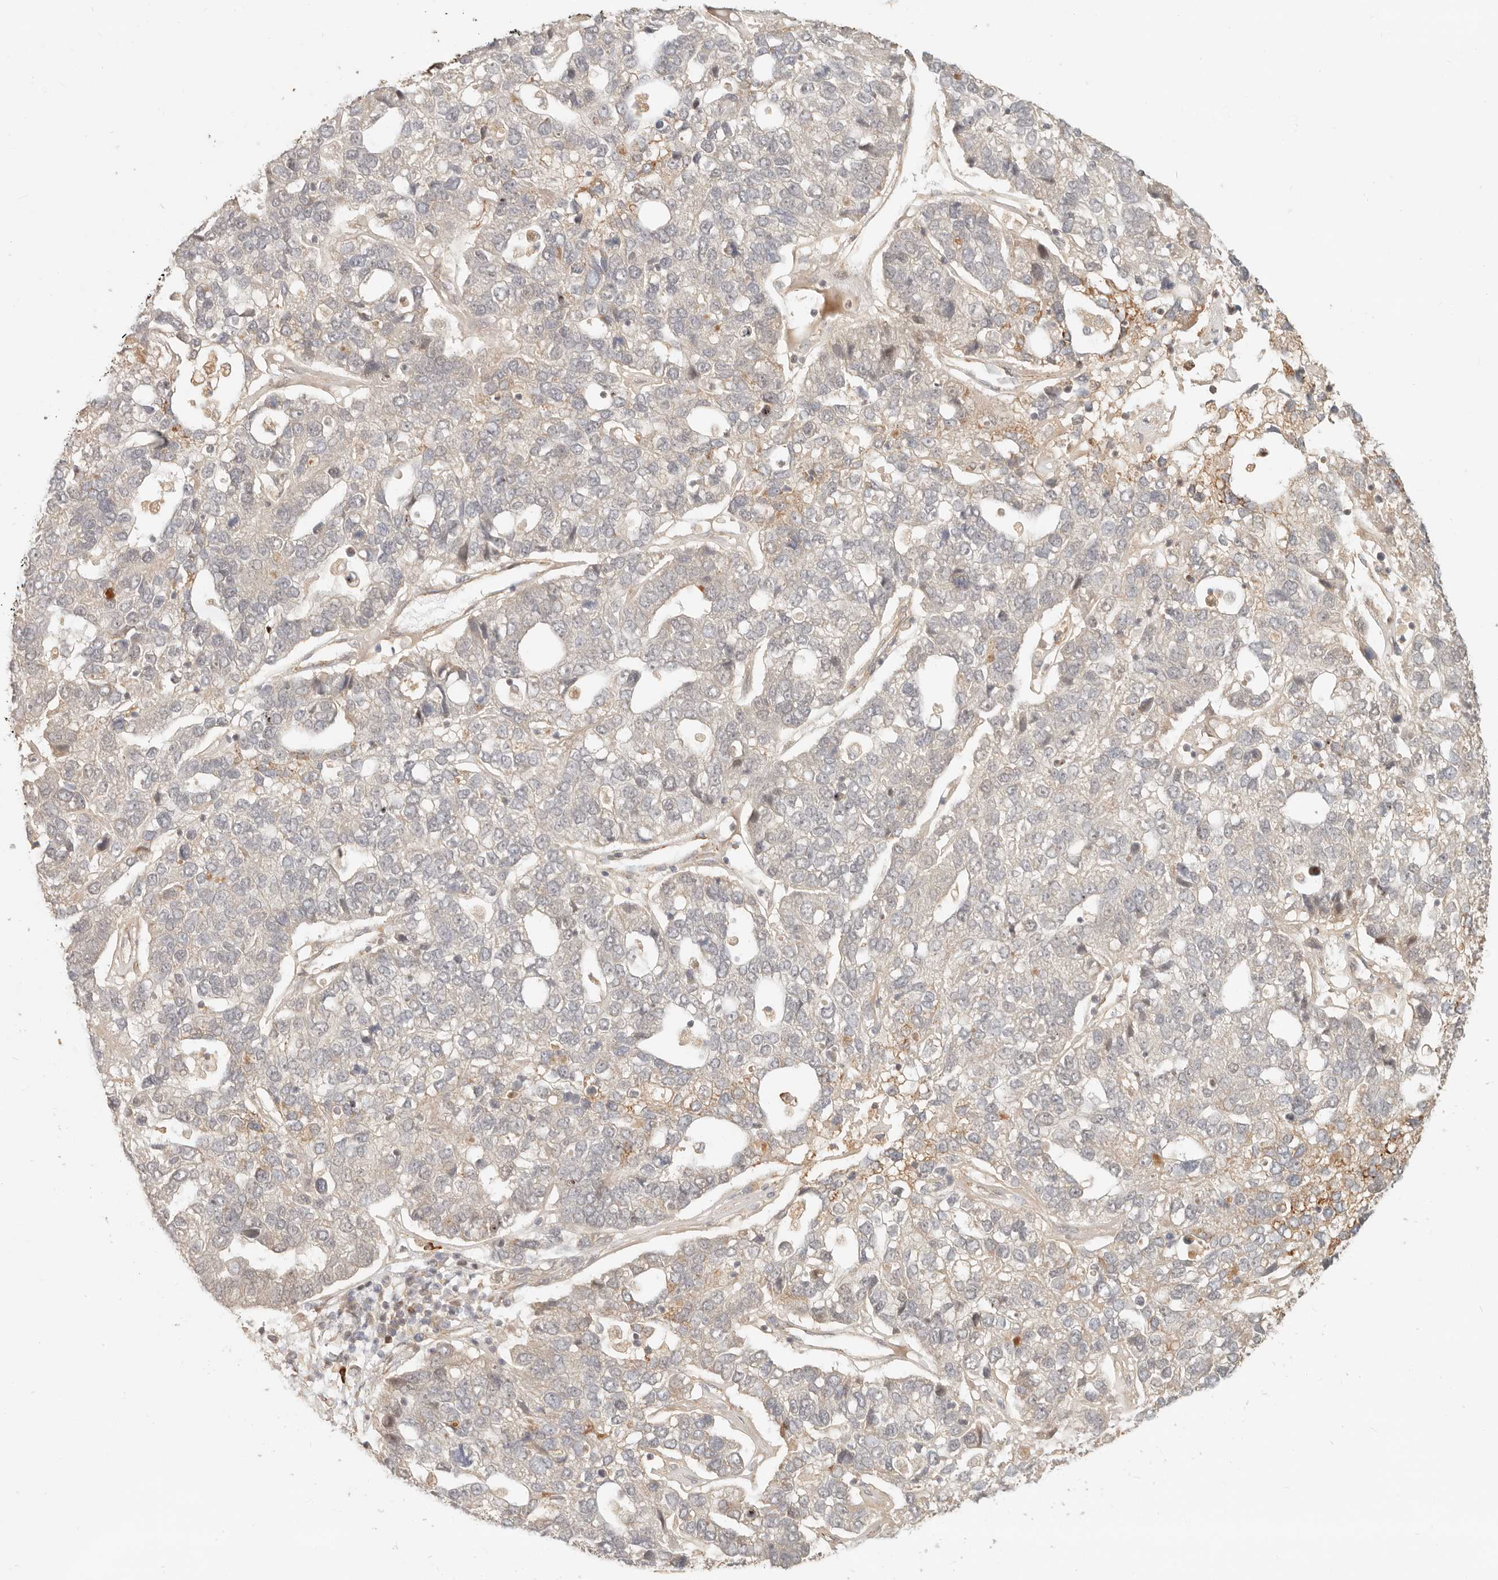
{"staining": {"intensity": "negative", "quantity": "none", "location": "none"}, "tissue": "pancreatic cancer", "cell_type": "Tumor cells", "image_type": "cancer", "snomed": [{"axis": "morphology", "description": "Adenocarcinoma, NOS"}, {"axis": "topography", "description": "Pancreas"}], "caption": "IHC micrograph of neoplastic tissue: pancreatic cancer stained with DAB displays no significant protein staining in tumor cells.", "gene": "BAALC", "patient": {"sex": "female", "age": 61}}